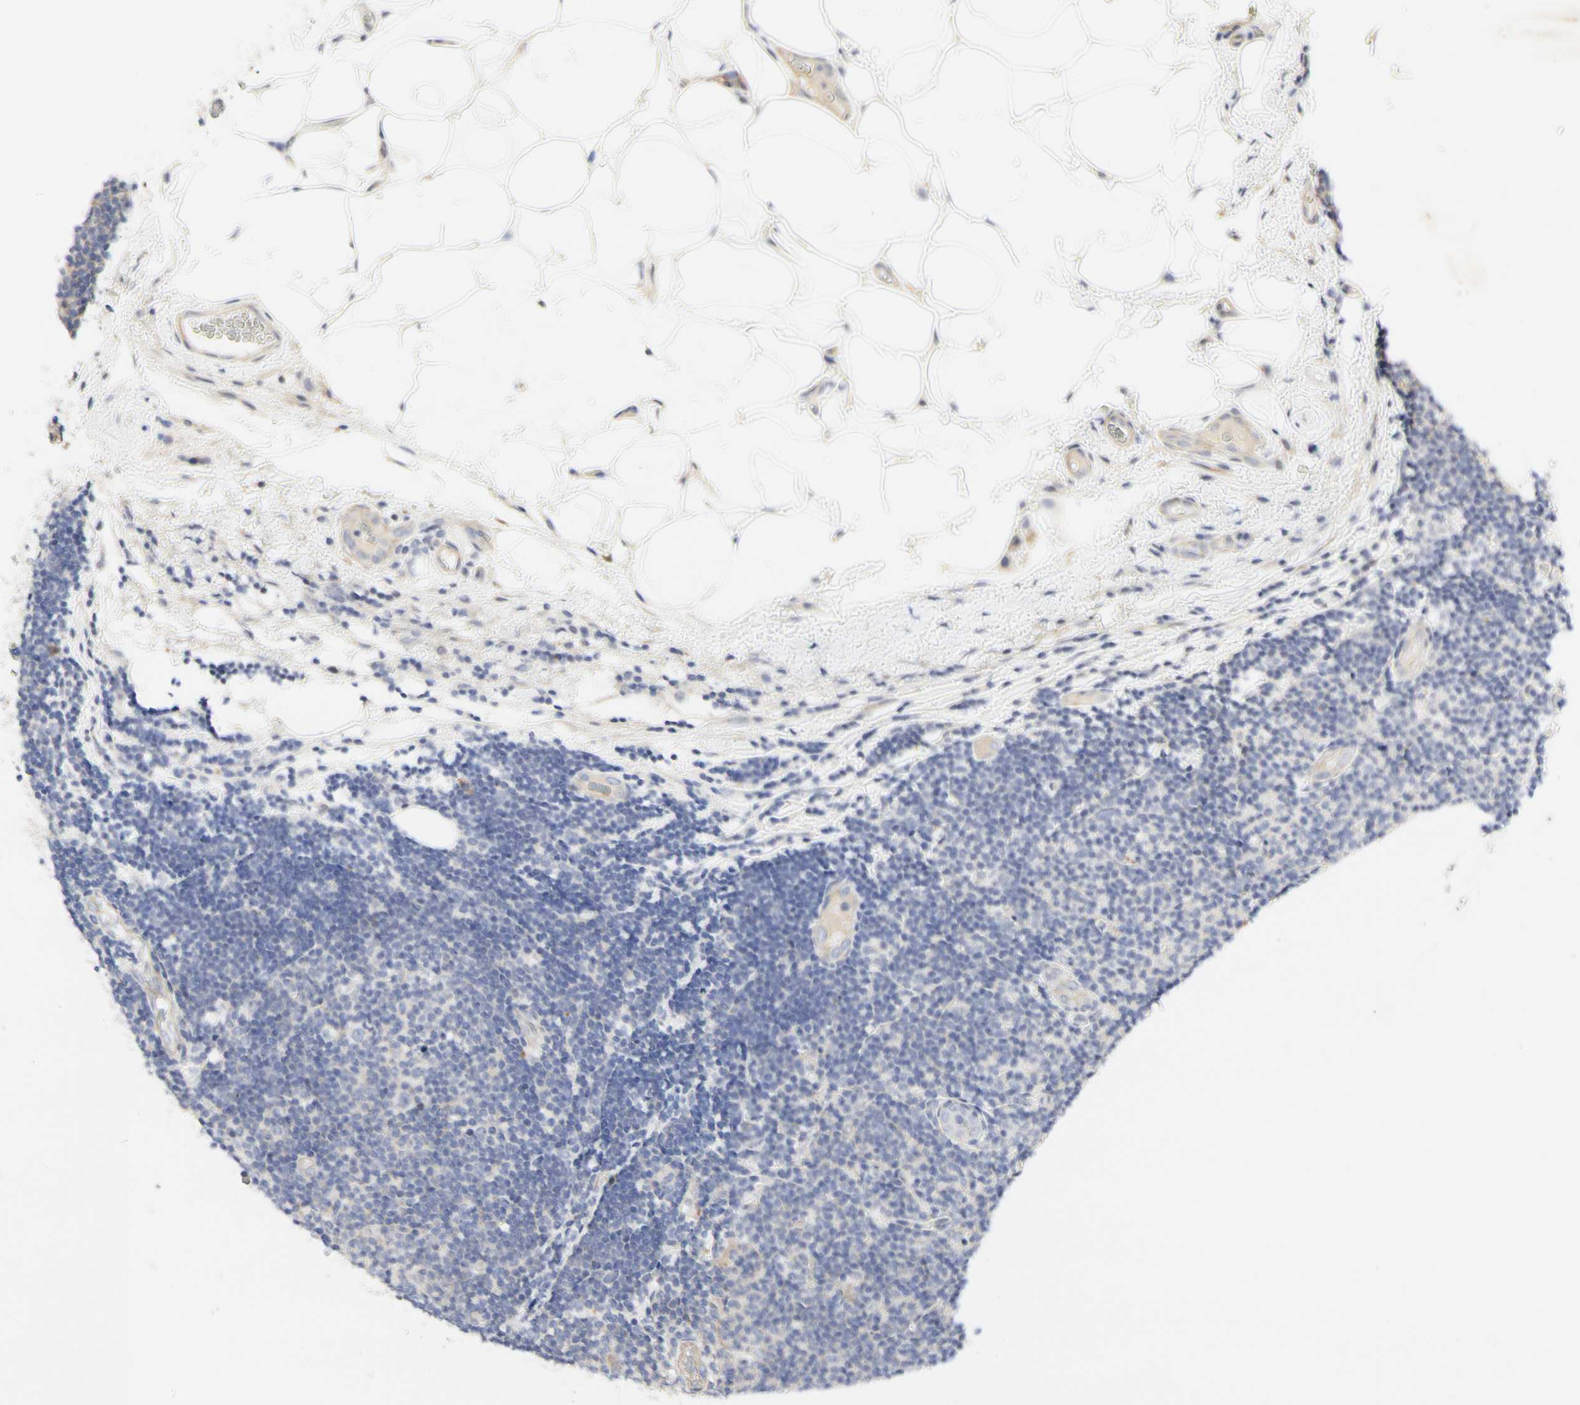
{"staining": {"intensity": "weak", "quantity": "25%-75%", "location": "cytoplasmic/membranous"}, "tissue": "lymphoma", "cell_type": "Tumor cells", "image_type": "cancer", "snomed": [{"axis": "morphology", "description": "Malignant lymphoma, non-Hodgkin's type, Low grade"}, {"axis": "topography", "description": "Lymph node"}], "caption": "Lymphoma tissue reveals weak cytoplasmic/membranous staining in approximately 25%-75% of tumor cells (Stains: DAB in brown, nuclei in blue, Microscopy: brightfield microscopy at high magnification).", "gene": "SHANK2", "patient": {"sex": "male", "age": 83}}